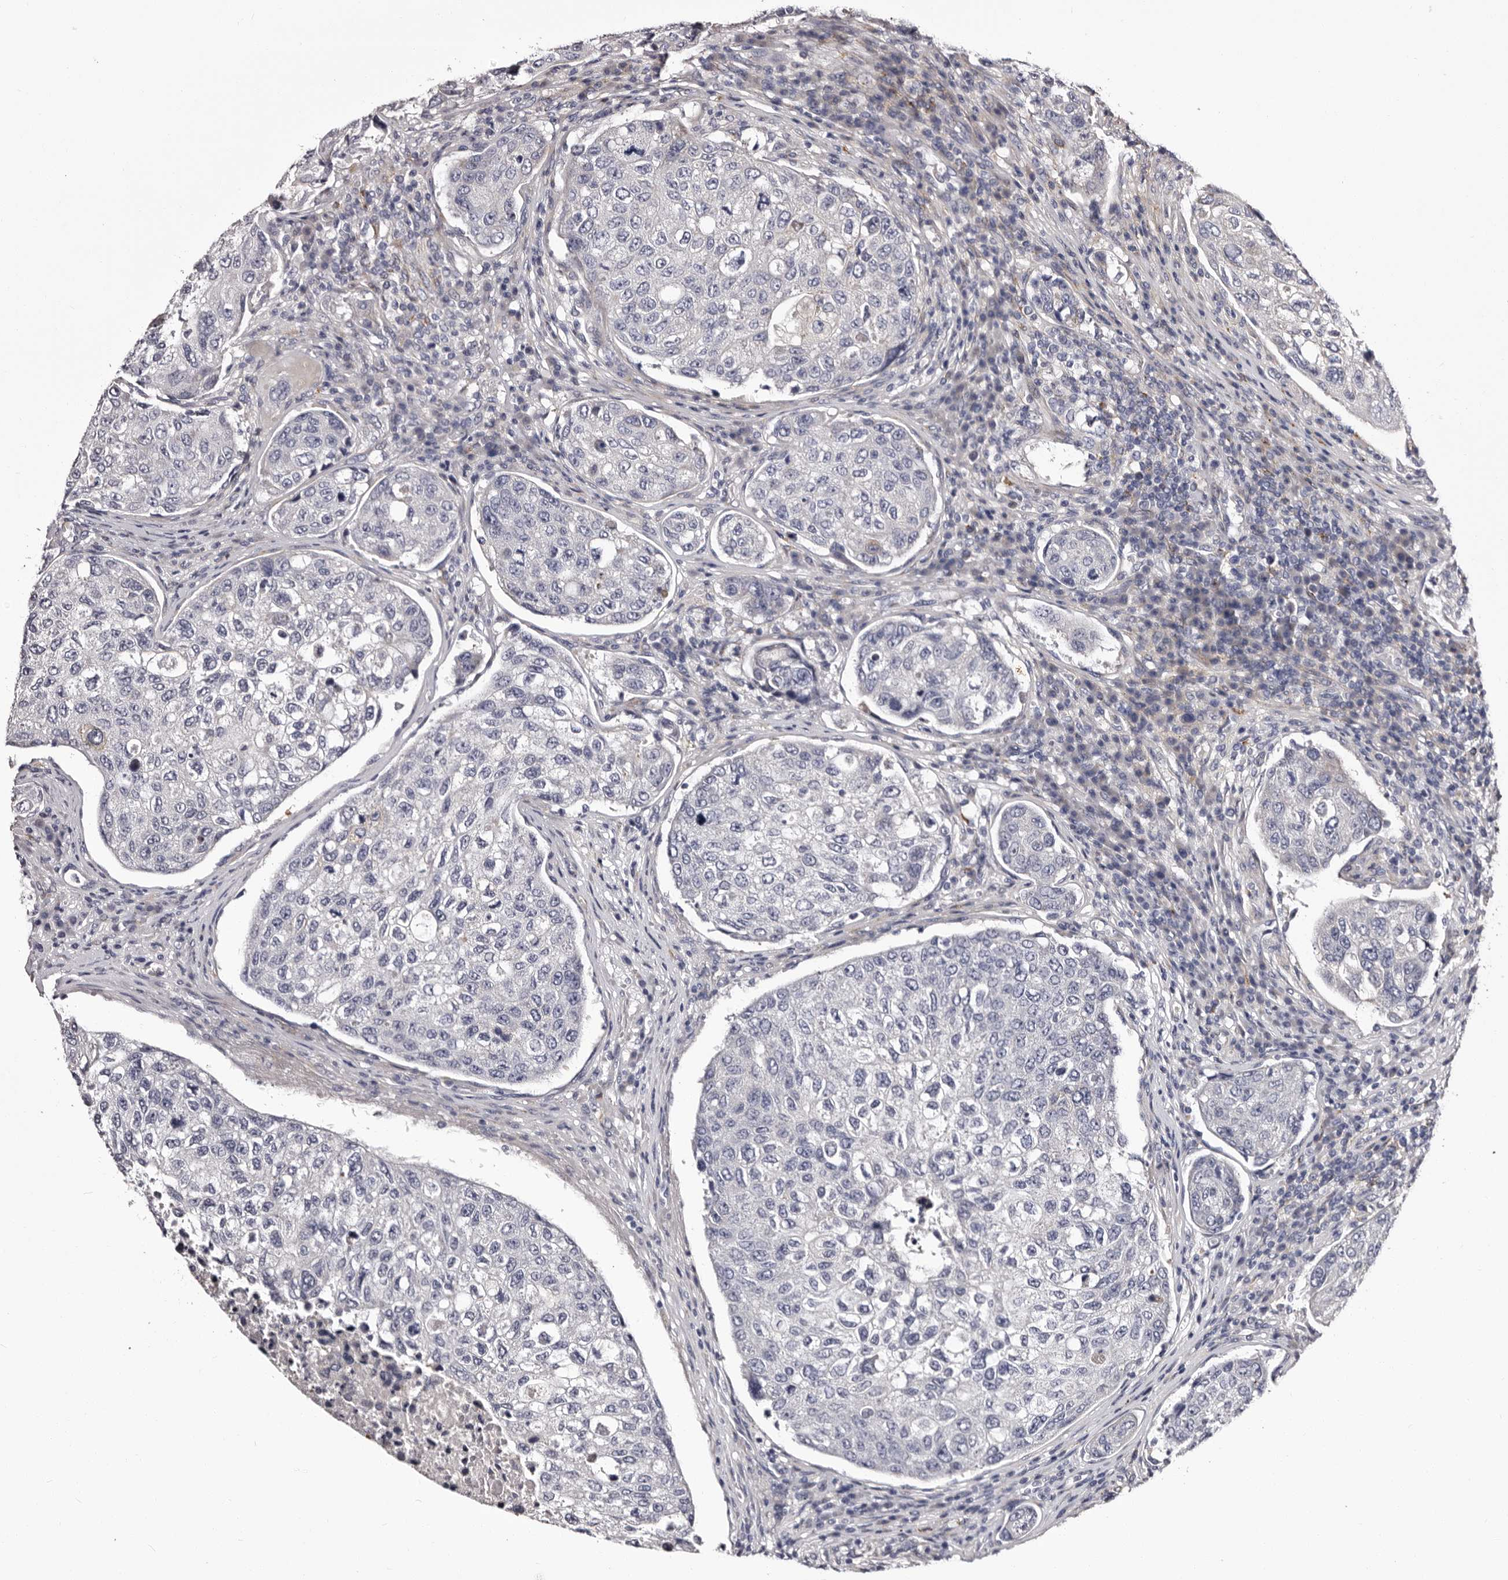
{"staining": {"intensity": "weak", "quantity": "<25%", "location": "cytoplasmic/membranous"}, "tissue": "urothelial cancer", "cell_type": "Tumor cells", "image_type": "cancer", "snomed": [{"axis": "morphology", "description": "Urothelial carcinoma, High grade"}, {"axis": "topography", "description": "Lymph node"}, {"axis": "topography", "description": "Urinary bladder"}], "caption": "Immunohistochemical staining of urothelial carcinoma (high-grade) reveals no significant staining in tumor cells. (DAB (3,3'-diaminobenzidine) immunohistochemistry (IHC) visualized using brightfield microscopy, high magnification).", "gene": "AUNIP", "patient": {"sex": "male", "age": 51}}